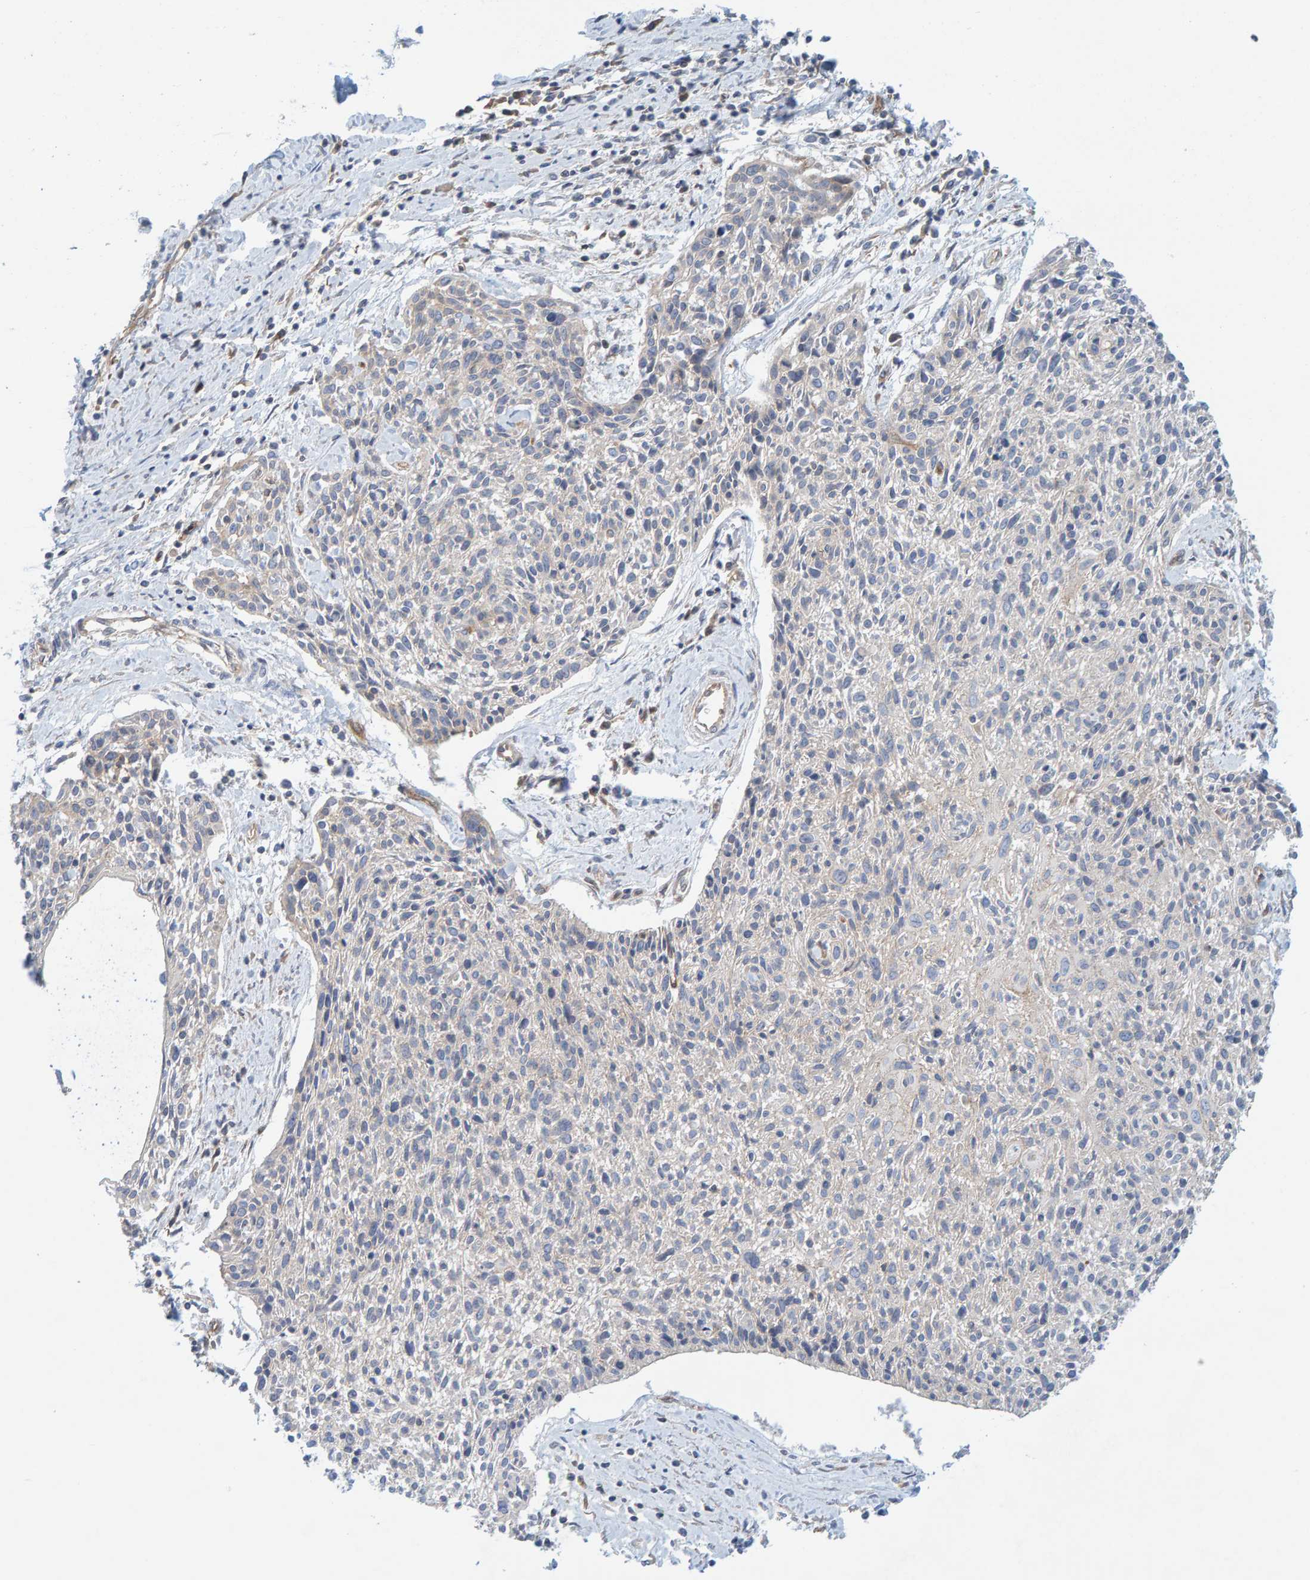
{"staining": {"intensity": "negative", "quantity": "none", "location": "none"}, "tissue": "cervical cancer", "cell_type": "Tumor cells", "image_type": "cancer", "snomed": [{"axis": "morphology", "description": "Squamous cell carcinoma, NOS"}, {"axis": "topography", "description": "Cervix"}], "caption": "An IHC histopathology image of squamous cell carcinoma (cervical) is shown. There is no staining in tumor cells of squamous cell carcinoma (cervical).", "gene": "PRKD2", "patient": {"sex": "female", "age": 51}}